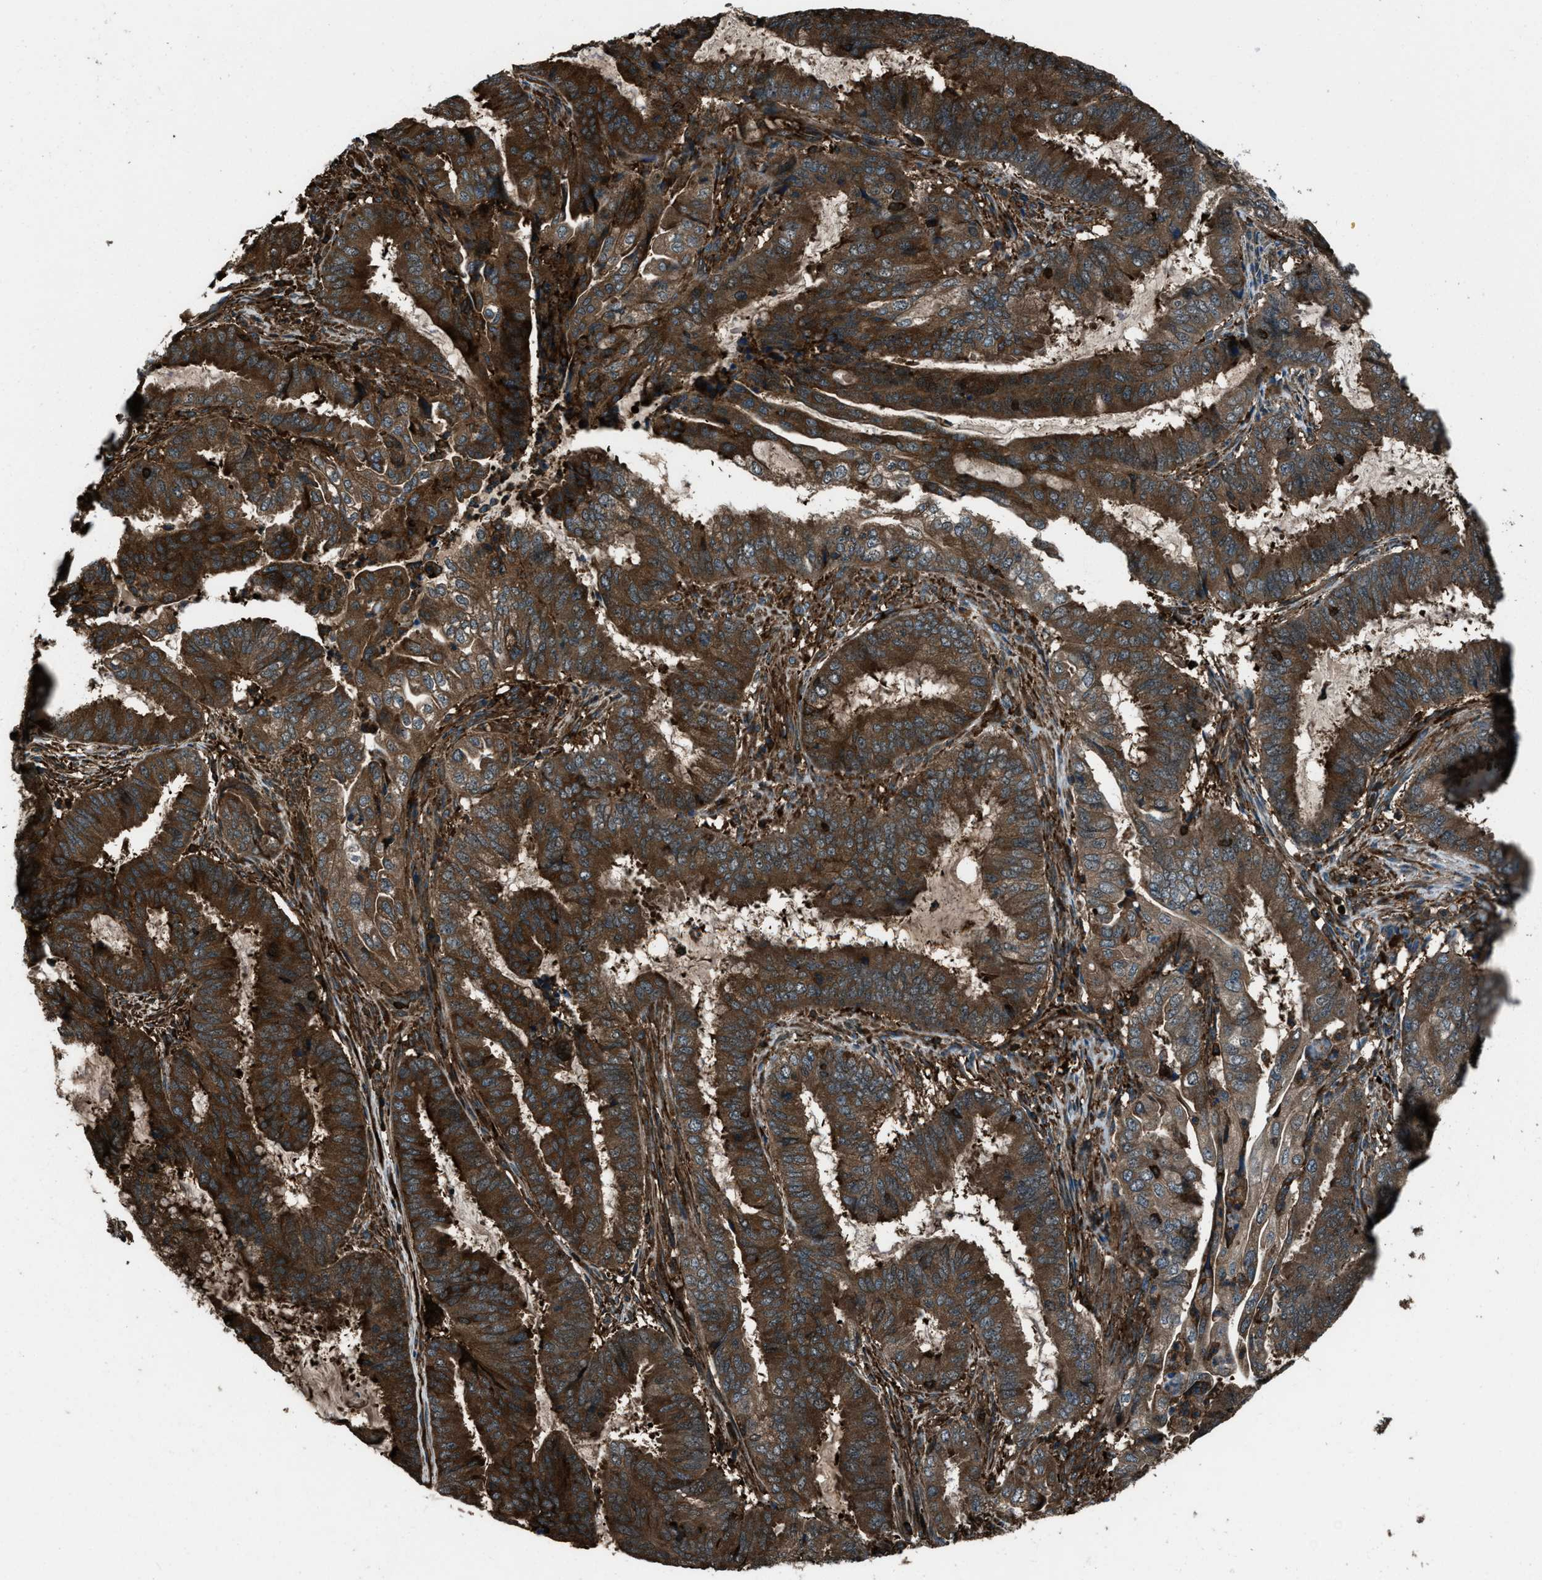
{"staining": {"intensity": "strong", "quantity": ">75%", "location": "cytoplasmic/membranous"}, "tissue": "endometrial cancer", "cell_type": "Tumor cells", "image_type": "cancer", "snomed": [{"axis": "morphology", "description": "Adenocarcinoma, NOS"}, {"axis": "topography", "description": "Endometrium"}], "caption": "A histopathology image of human endometrial adenocarcinoma stained for a protein displays strong cytoplasmic/membranous brown staining in tumor cells.", "gene": "SNX30", "patient": {"sex": "female", "age": 51}}